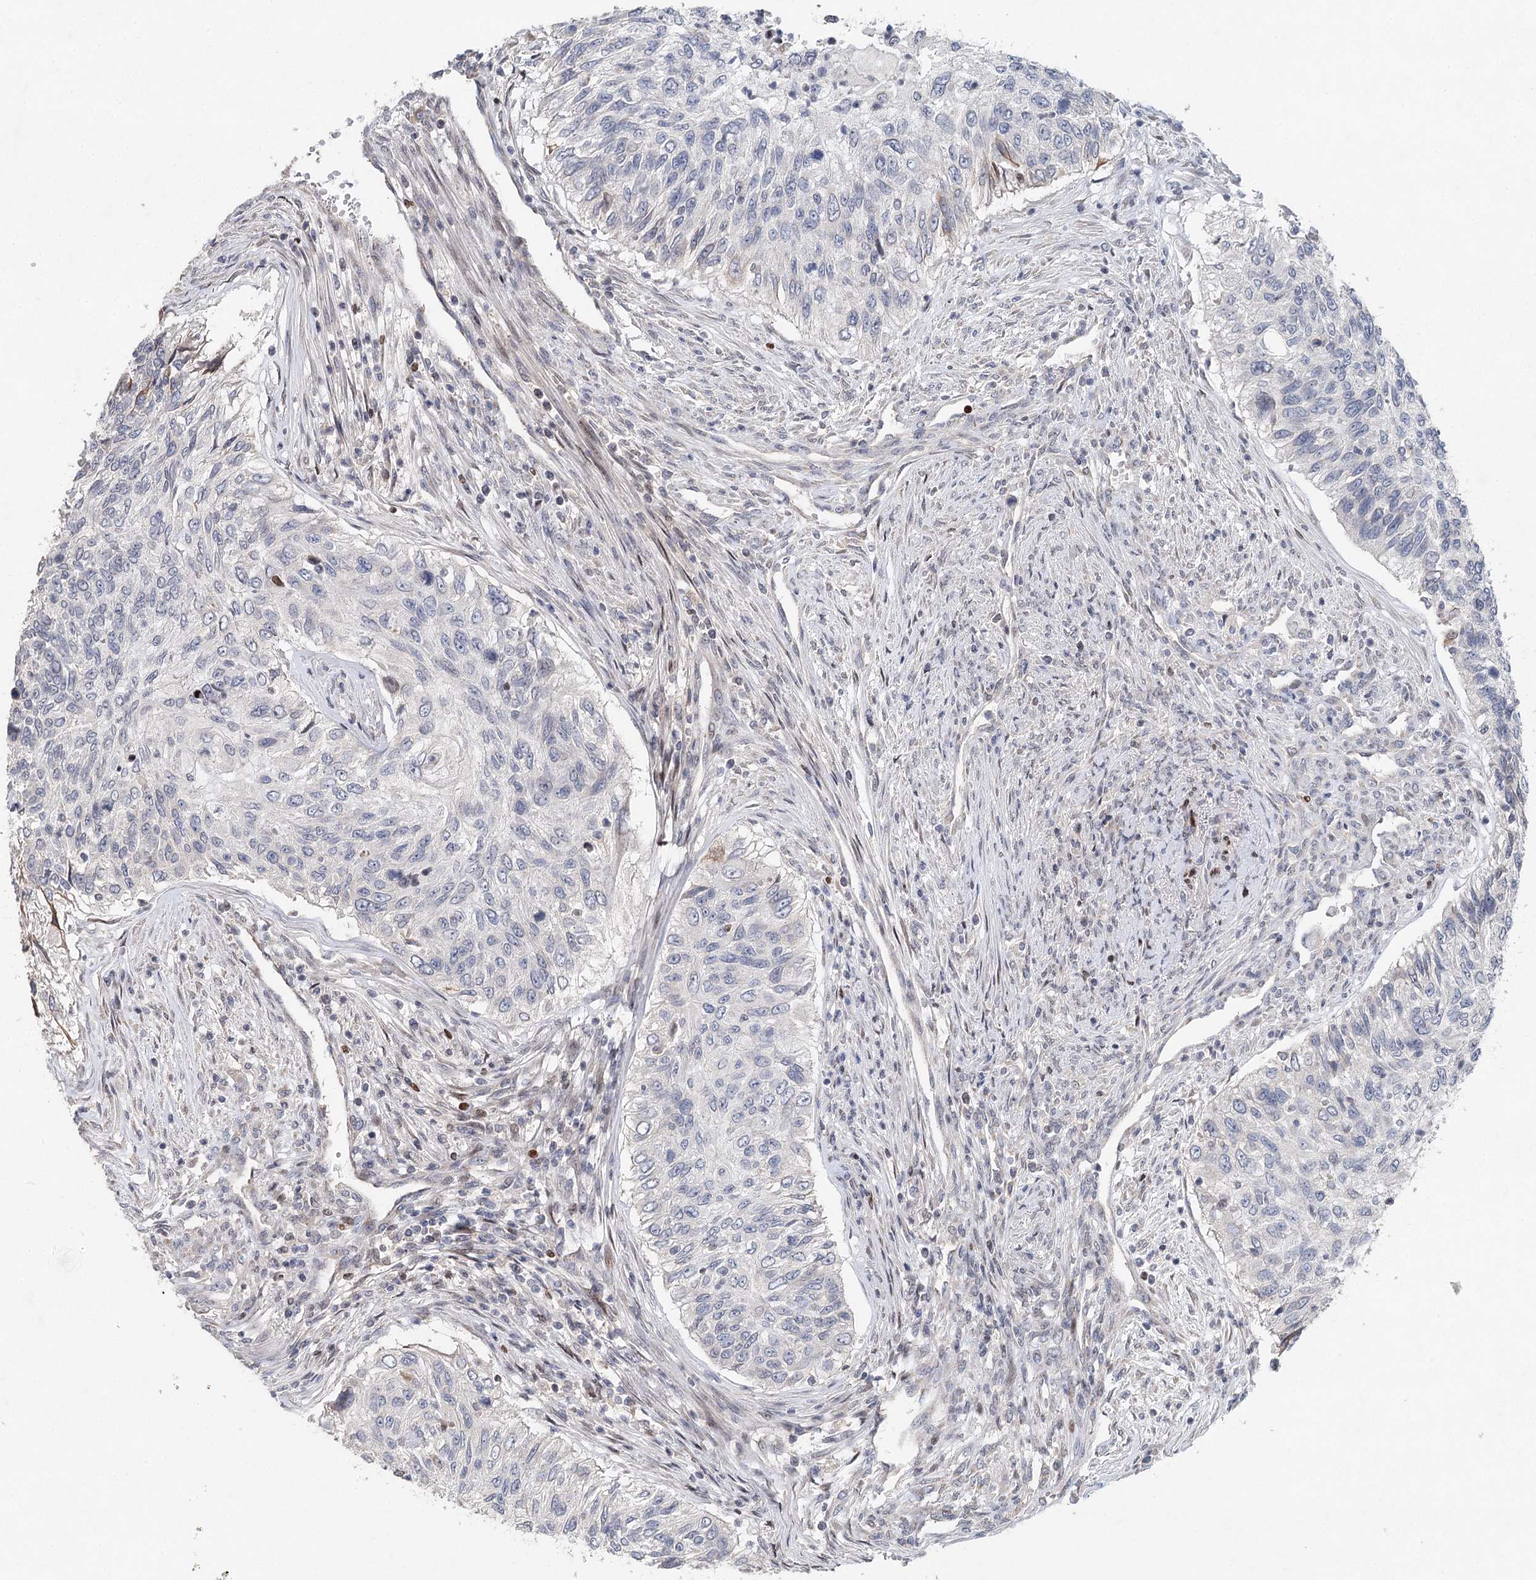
{"staining": {"intensity": "negative", "quantity": "none", "location": "none"}, "tissue": "urothelial cancer", "cell_type": "Tumor cells", "image_type": "cancer", "snomed": [{"axis": "morphology", "description": "Urothelial carcinoma, High grade"}, {"axis": "topography", "description": "Urinary bladder"}], "caption": "Immunohistochemistry photomicrograph of human urothelial cancer stained for a protein (brown), which displays no staining in tumor cells.", "gene": "FRMD4A", "patient": {"sex": "female", "age": 60}}